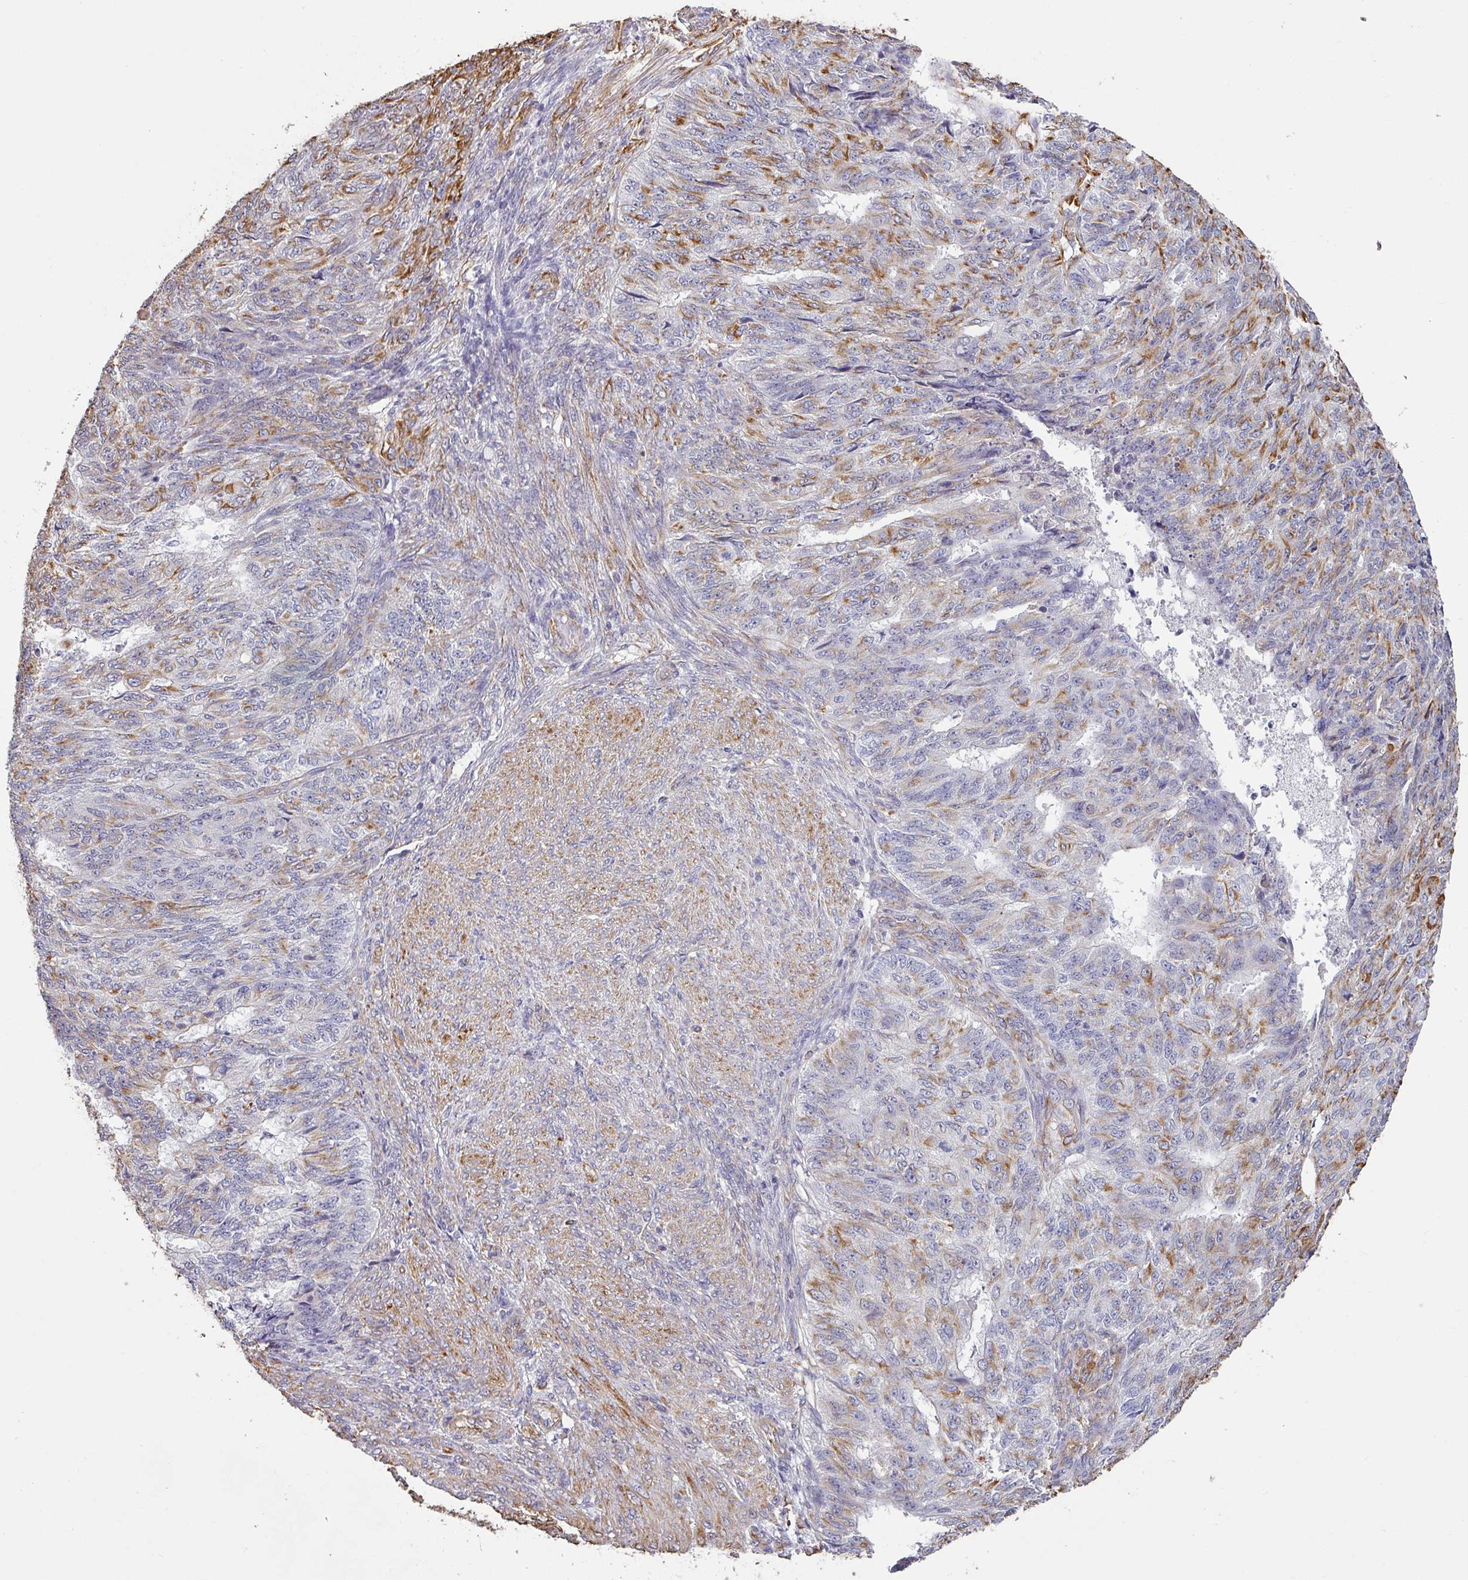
{"staining": {"intensity": "moderate", "quantity": "25%-75%", "location": "cytoplasmic/membranous"}, "tissue": "endometrial cancer", "cell_type": "Tumor cells", "image_type": "cancer", "snomed": [{"axis": "morphology", "description": "Adenocarcinoma, NOS"}, {"axis": "topography", "description": "Endometrium"}], "caption": "Immunohistochemical staining of endometrial cancer (adenocarcinoma) exhibits medium levels of moderate cytoplasmic/membranous protein staining in approximately 25%-75% of tumor cells.", "gene": "ZNF280C", "patient": {"sex": "female", "age": 32}}